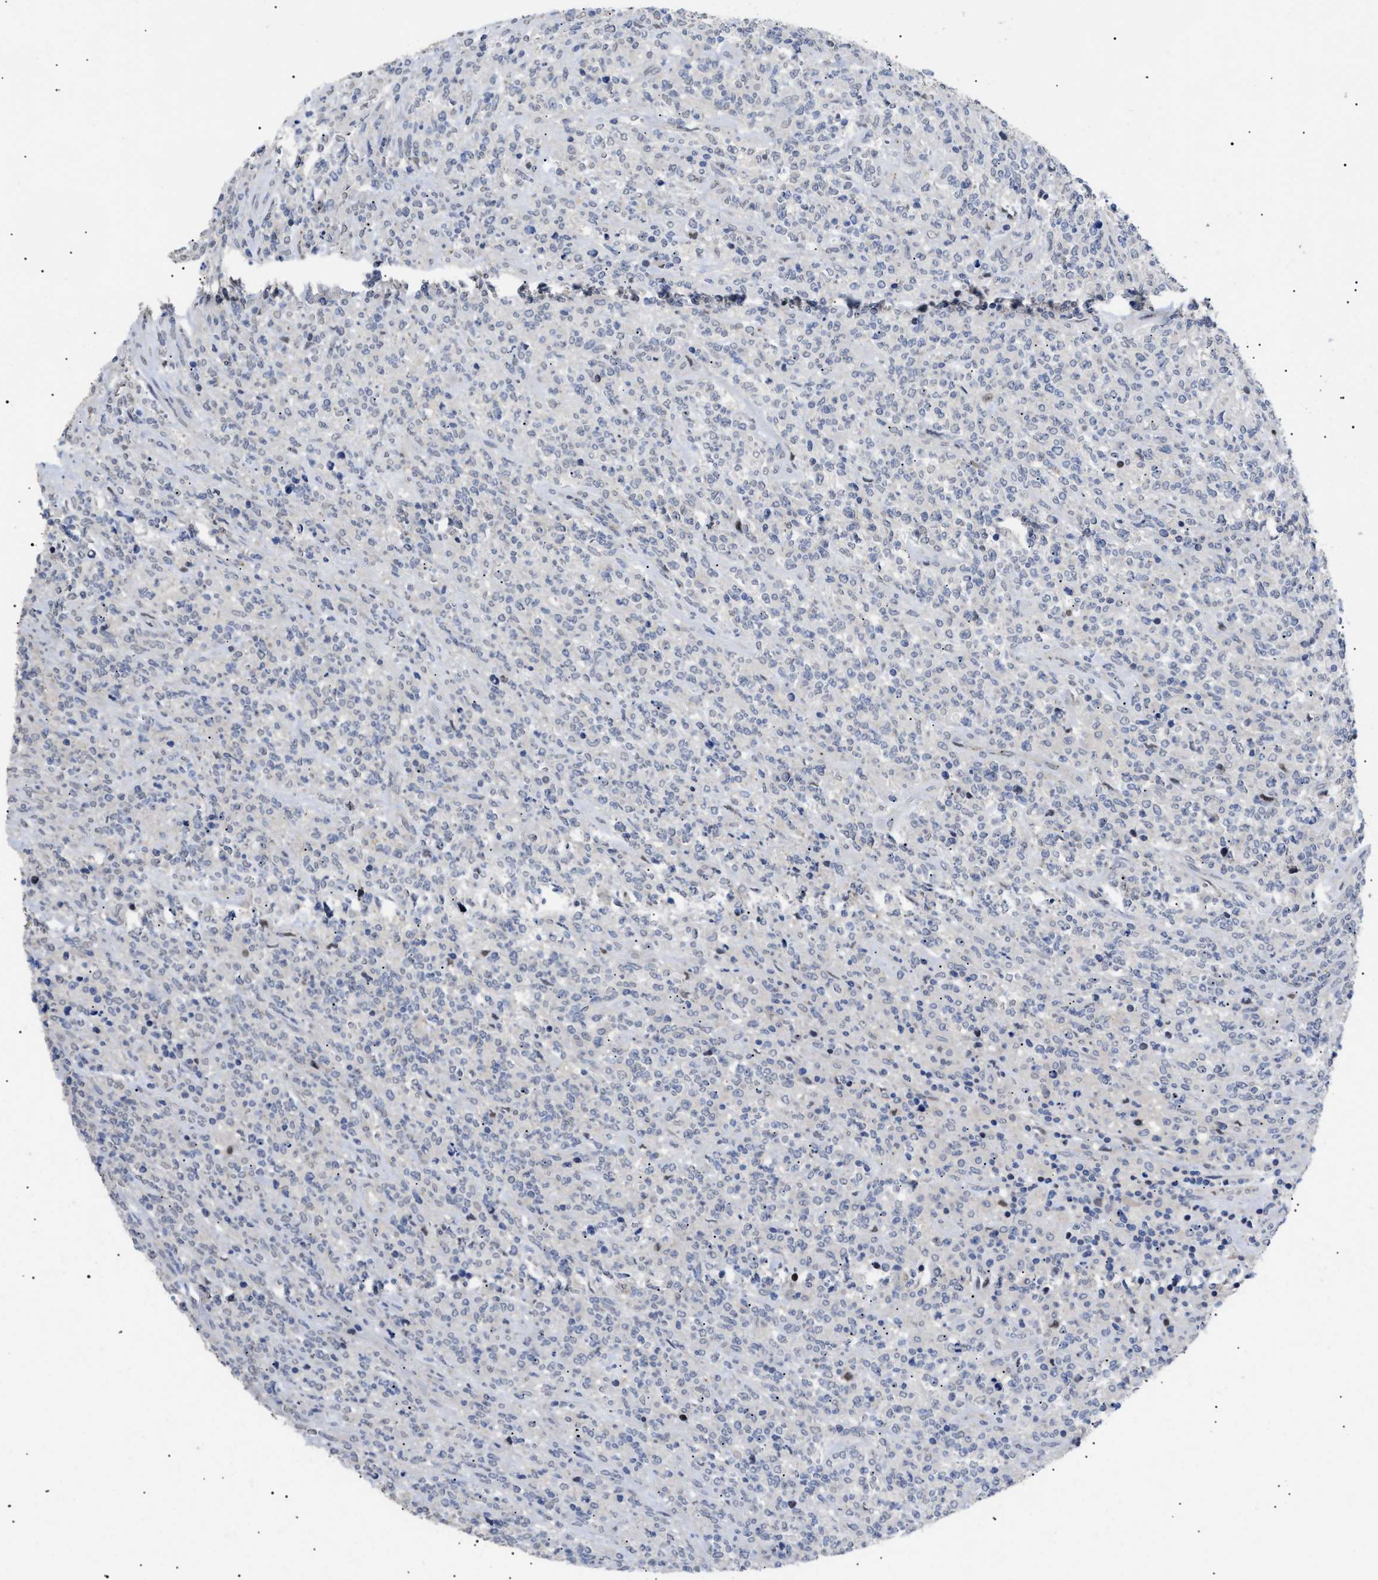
{"staining": {"intensity": "negative", "quantity": "none", "location": "none"}, "tissue": "lymphoma", "cell_type": "Tumor cells", "image_type": "cancer", "snomed": [{"axis": "morphology", "description": "Malignant lymphoma, non-Hodgkin's type, High grade"}, {"axis": "topography", "description": "Soft tissue"}], "caption": "Malignant lymphoma, non-Hodgkin's type (high-grade) was stained to show a protein in brown. There is no significant expression in tumor cells.", "gene": "SFXN5", "patient": {"sex": "male", "age": 18}}